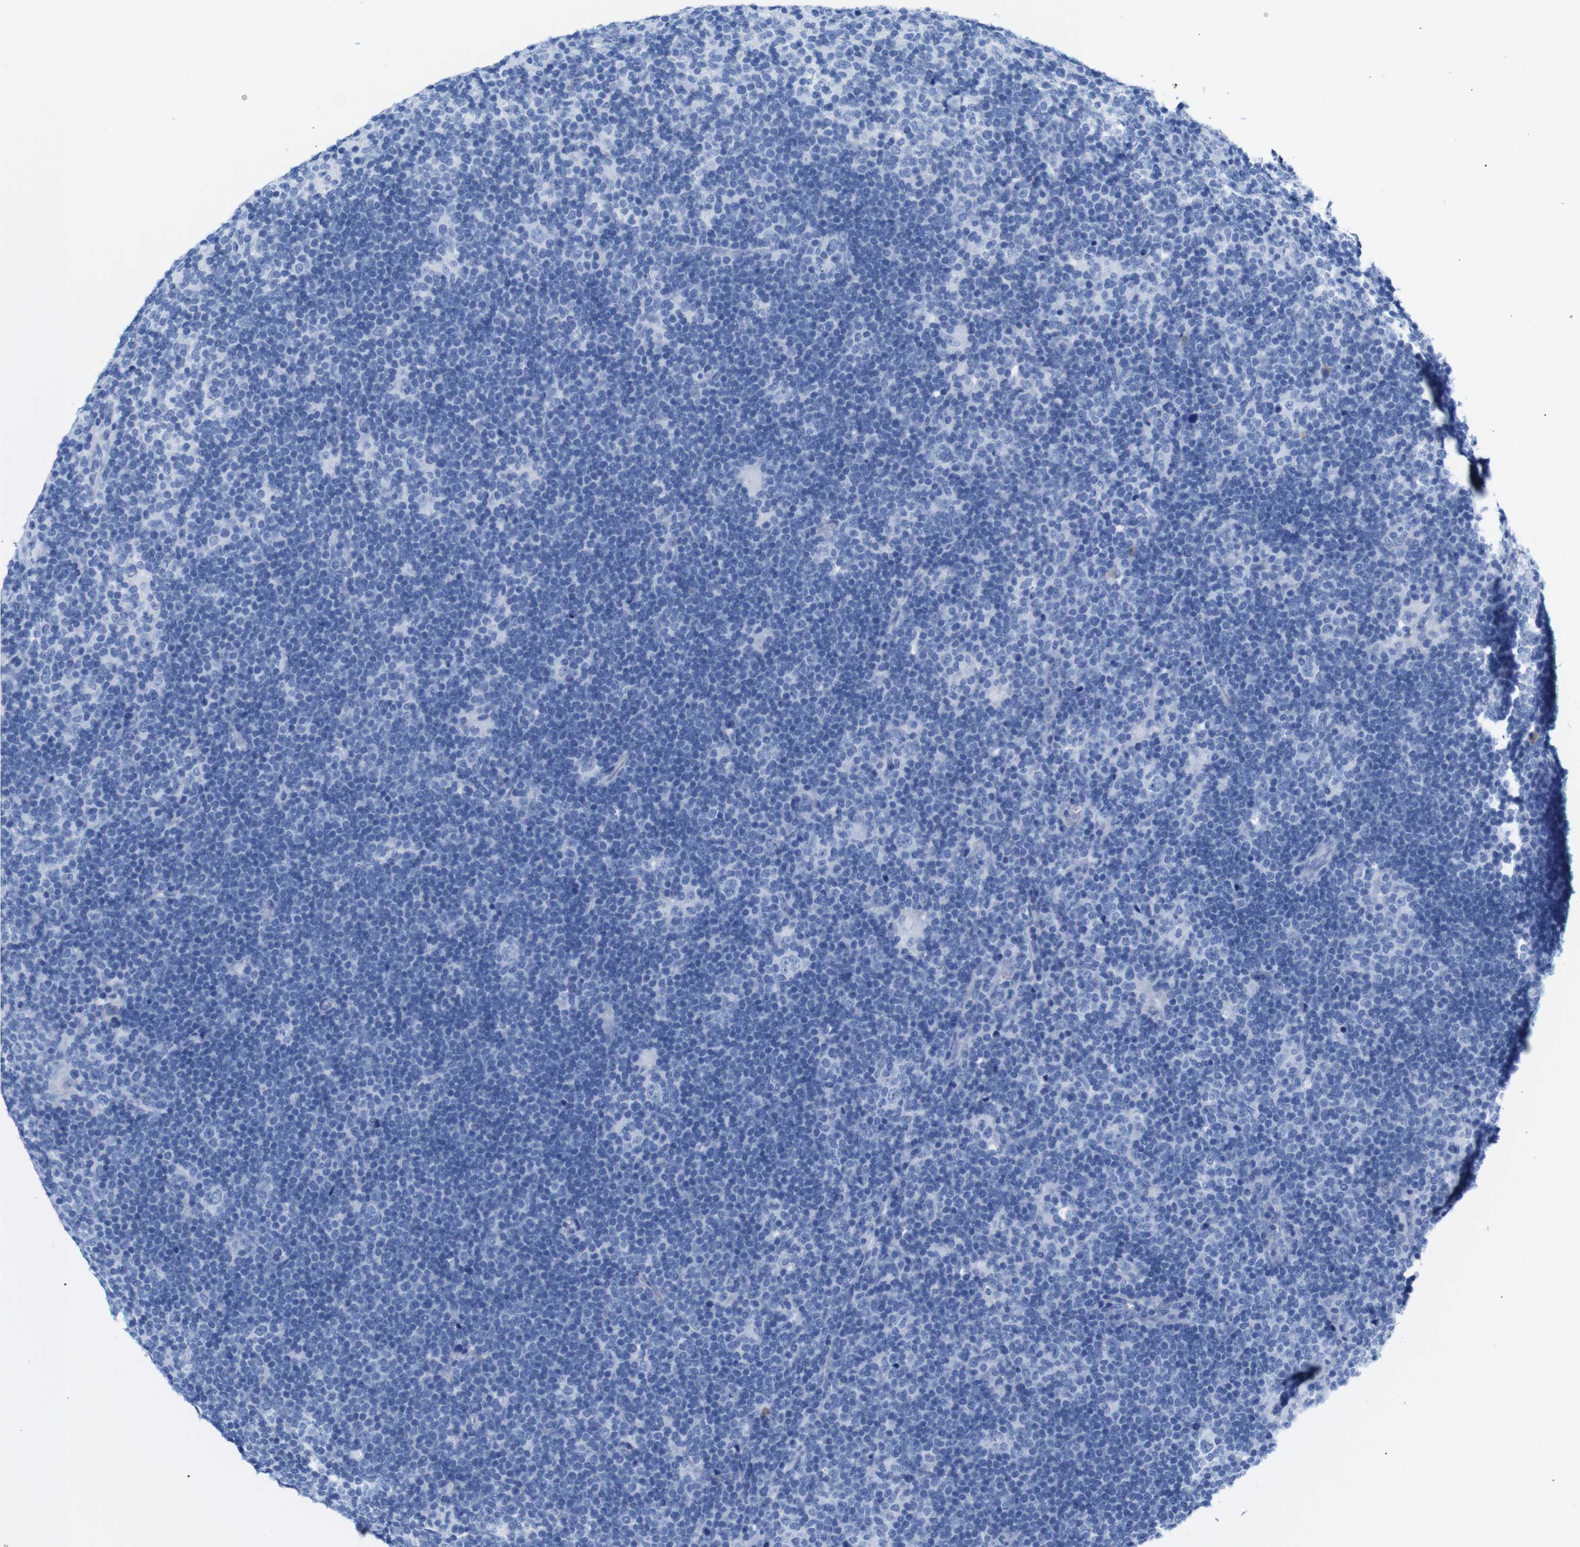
{"staining": {"intensity": "negative", "quantity": "none", "location": "none"}, "tissue": "lymphoma", "cell_type": "Tumor cells", "image_type": "cancer", "snomed": [{"axis": "morphology", "description": "Hodgkin's disease, NOS"}, {"axis": "topography", "description": "Lymph node"}], "caption": "Protein analysis of Hodgkin's disease demonstrates no significant expression in tumor cells.", "gene": "ERVMER34-1", "patient": {"sex": "female", "age": 57}}